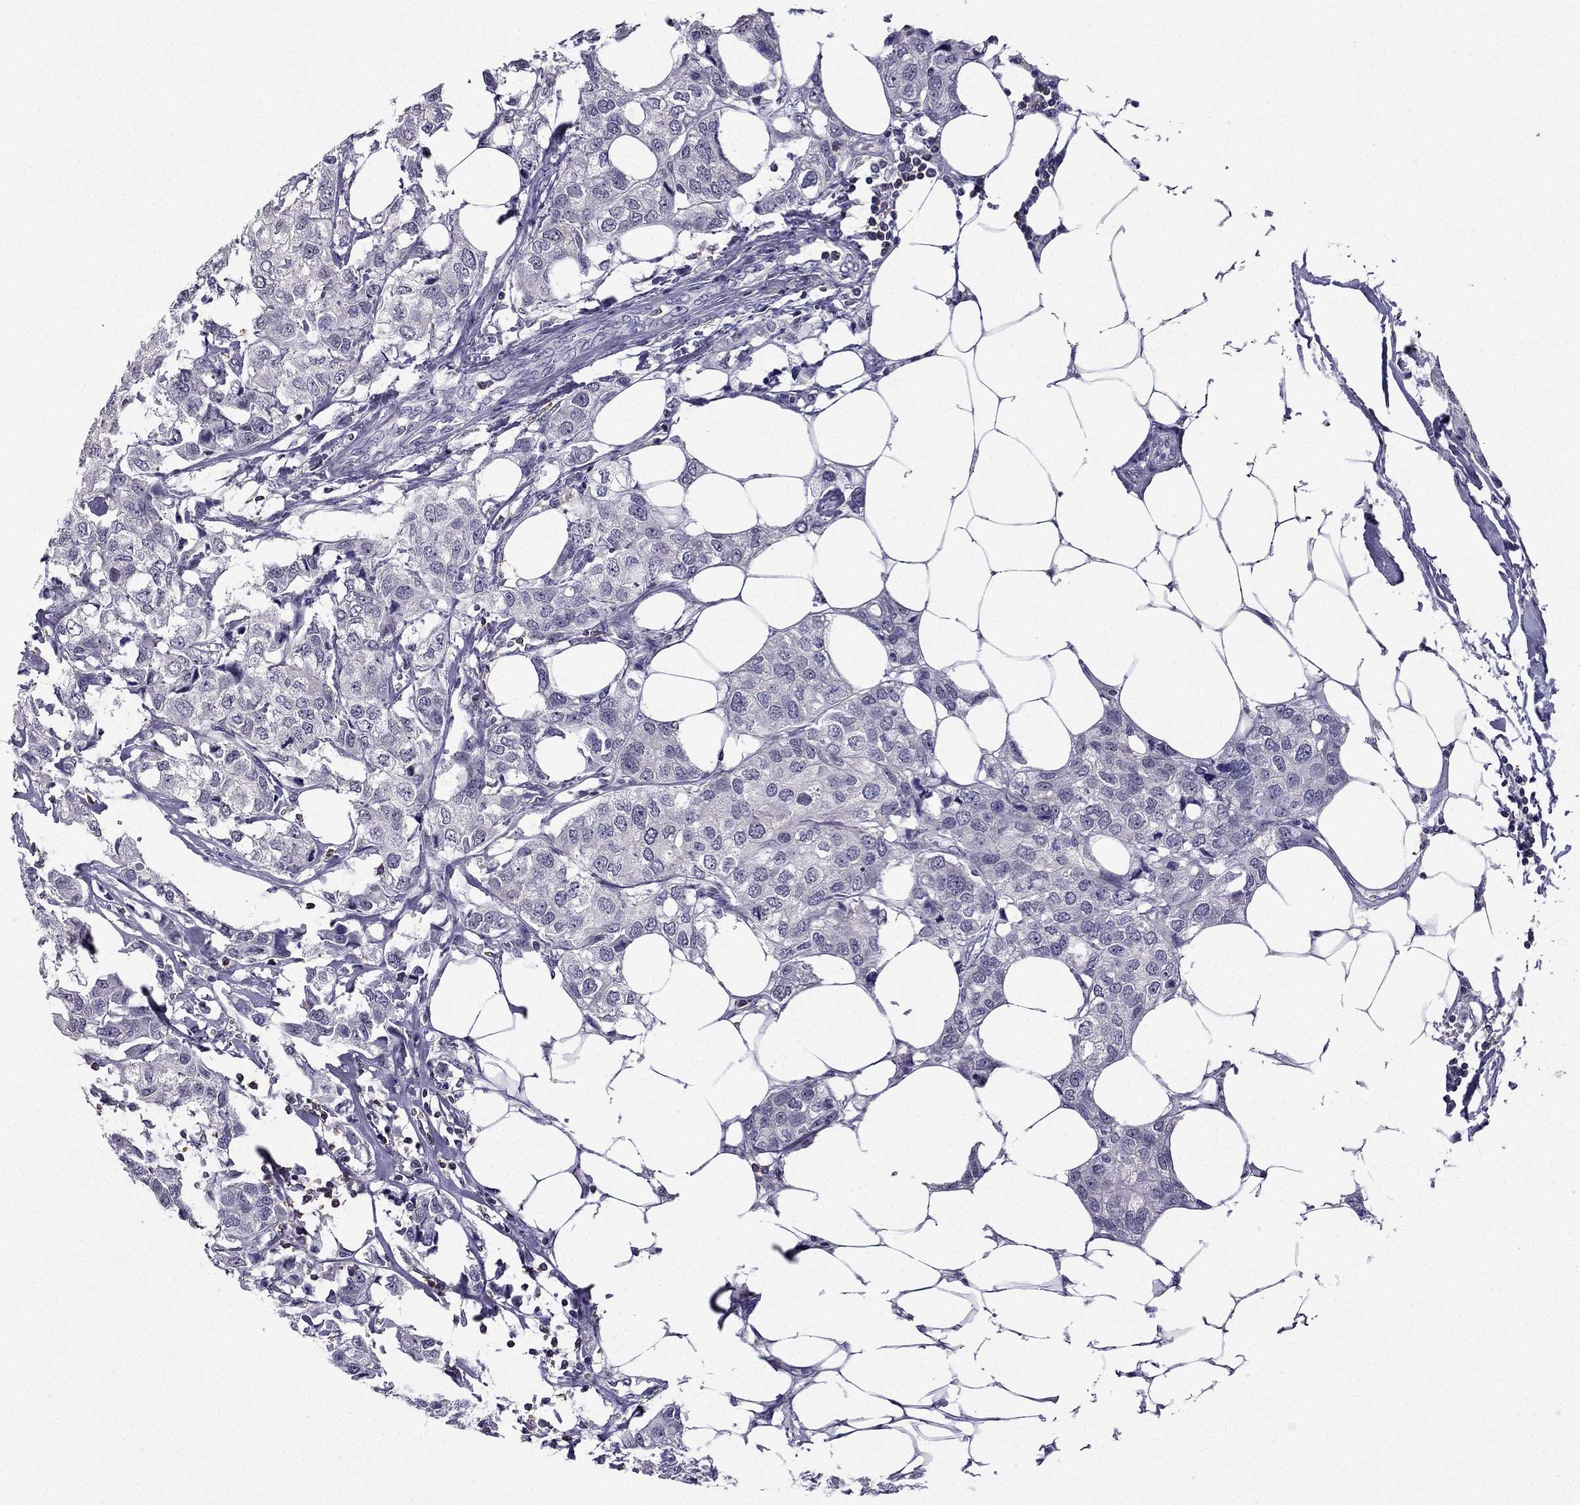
{"staining": {"intensity": "negative", "quantity": "none", "location": "none"}, "tissue": "breast cancer", "cell_type": "Tumor cells", "image_type": "cancer", "snomed": [{"axis": "morphology", "description": "Duct carcinoma"}, {"axis": "topography", "description": "Breast"}], "caption": "Immunohistochemistry photomicrograph of neoplastic tissue: breast cancer stained with DAB (3,3'-diaminobenzidine) shows no significant protein expression in tumor cells.", "gene": "CCK", "patient": {"sex": "female", "age": 80}}